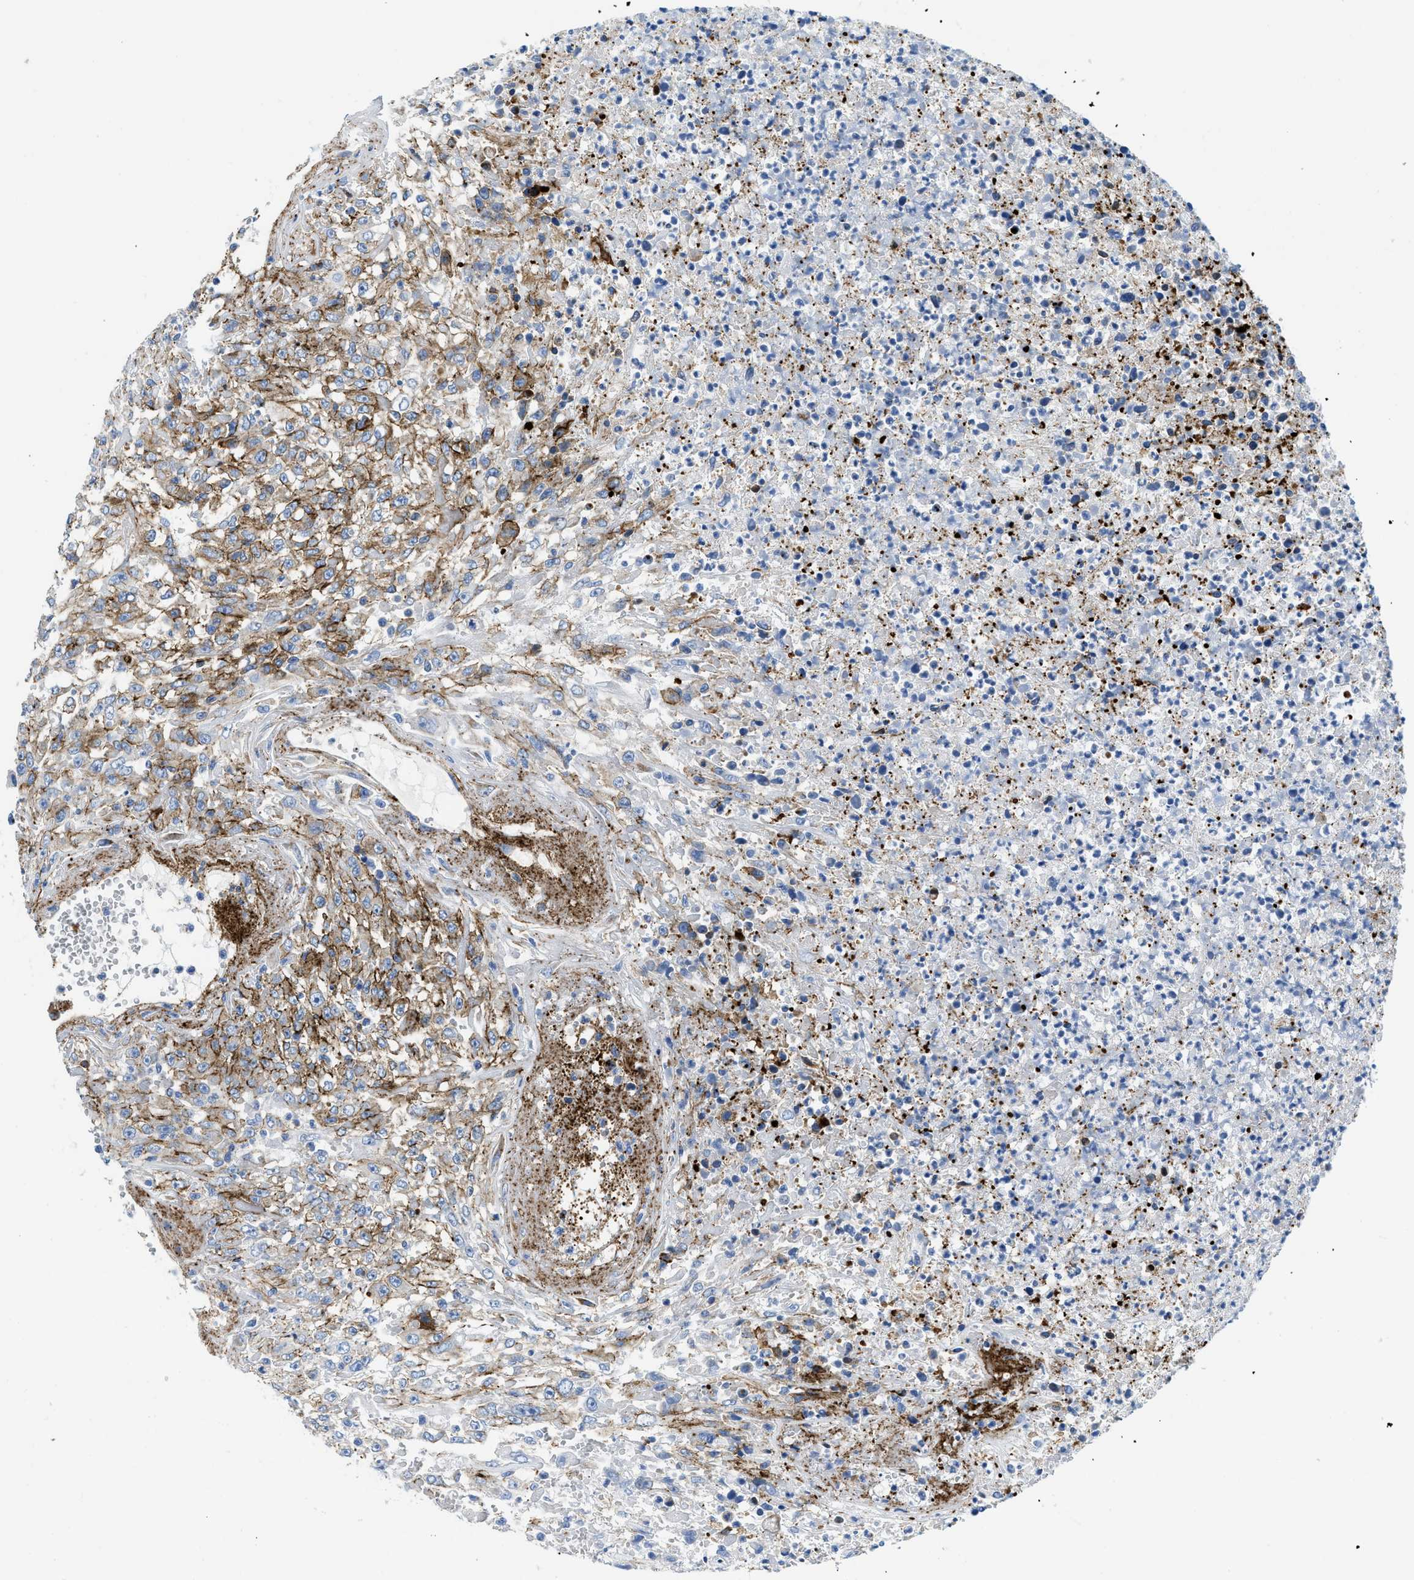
{"staining": {"intensity": "moderate", "quantity": "25%-75%", "location": "cytoplasmic/membranous"}, "tissue": "urothelial cancer", "cell_type": "Tumor cells", "image_type": "cancer", "snomed": [{"axis": "morphology", "description": "Urothelial carcinoma, High grade"}, {"axis": "topography", "description": "Urinary bladder"}], "caption": "Approximately 25%-75% of tumor cells in high-grade urothelial carcinoma show moderate cytoplasmic/membranous protein expression as visualized by brown immunohistochemical staining.", "gene": "CUTA", "patient": {"sex": "male", "age": 46}}